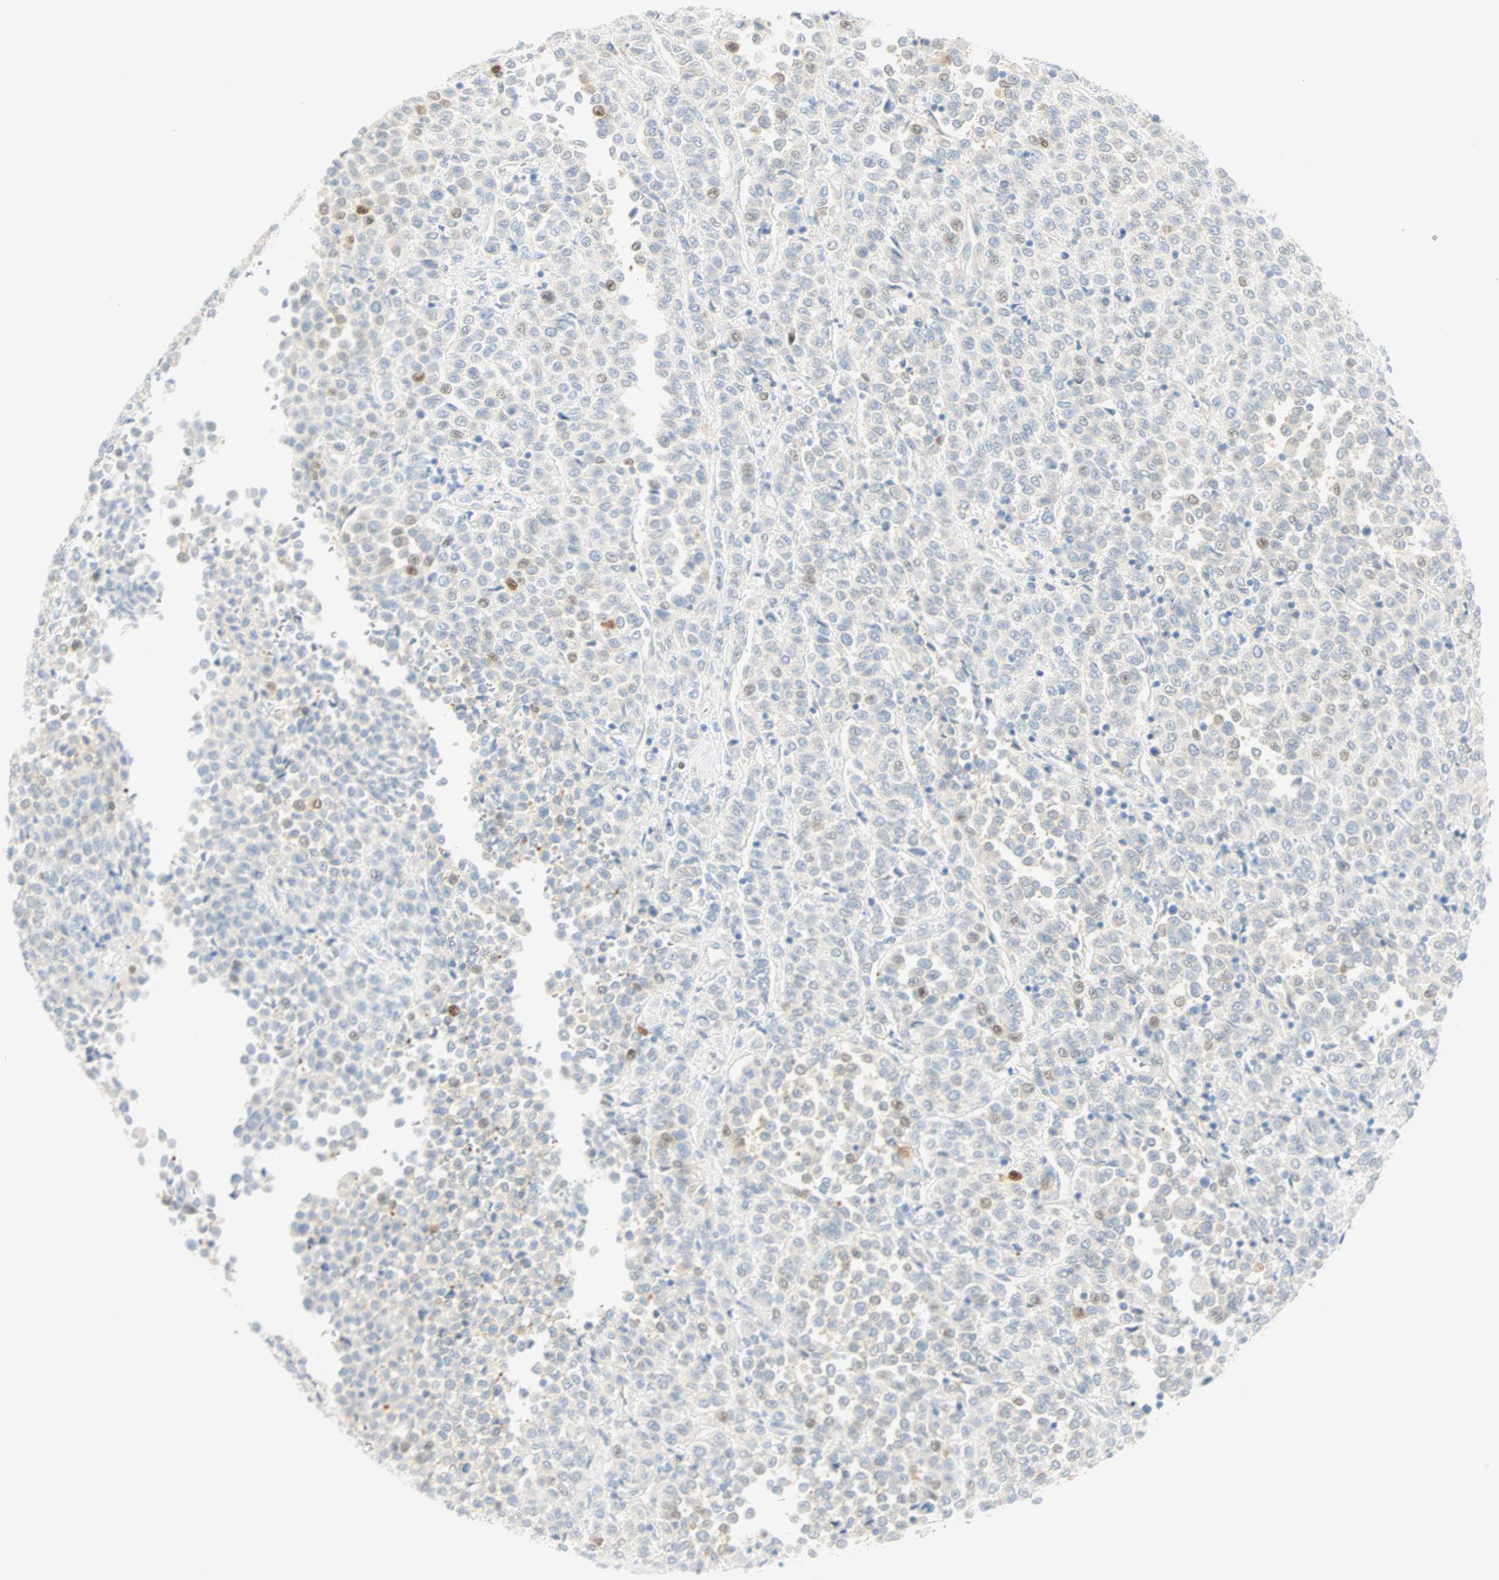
{"staining": {"intensity": "negative", "quantity": "none", "location": "none"}, "tissue": "melanoma", "cell_type": "Tumor cells", "image_type": "cancer", "snomed": [{"axis": "morphology", "description": "Malignant melanoma, Metastatic site"}, {"axis": "topography", "description": "Pancreas"}], "caption": "Image shows no significant protein positivity in tumor cells of malignant melanoma (metastatic site).", "gene": "SELENBP1", "patient": {"sex": "female", "age": 30}}